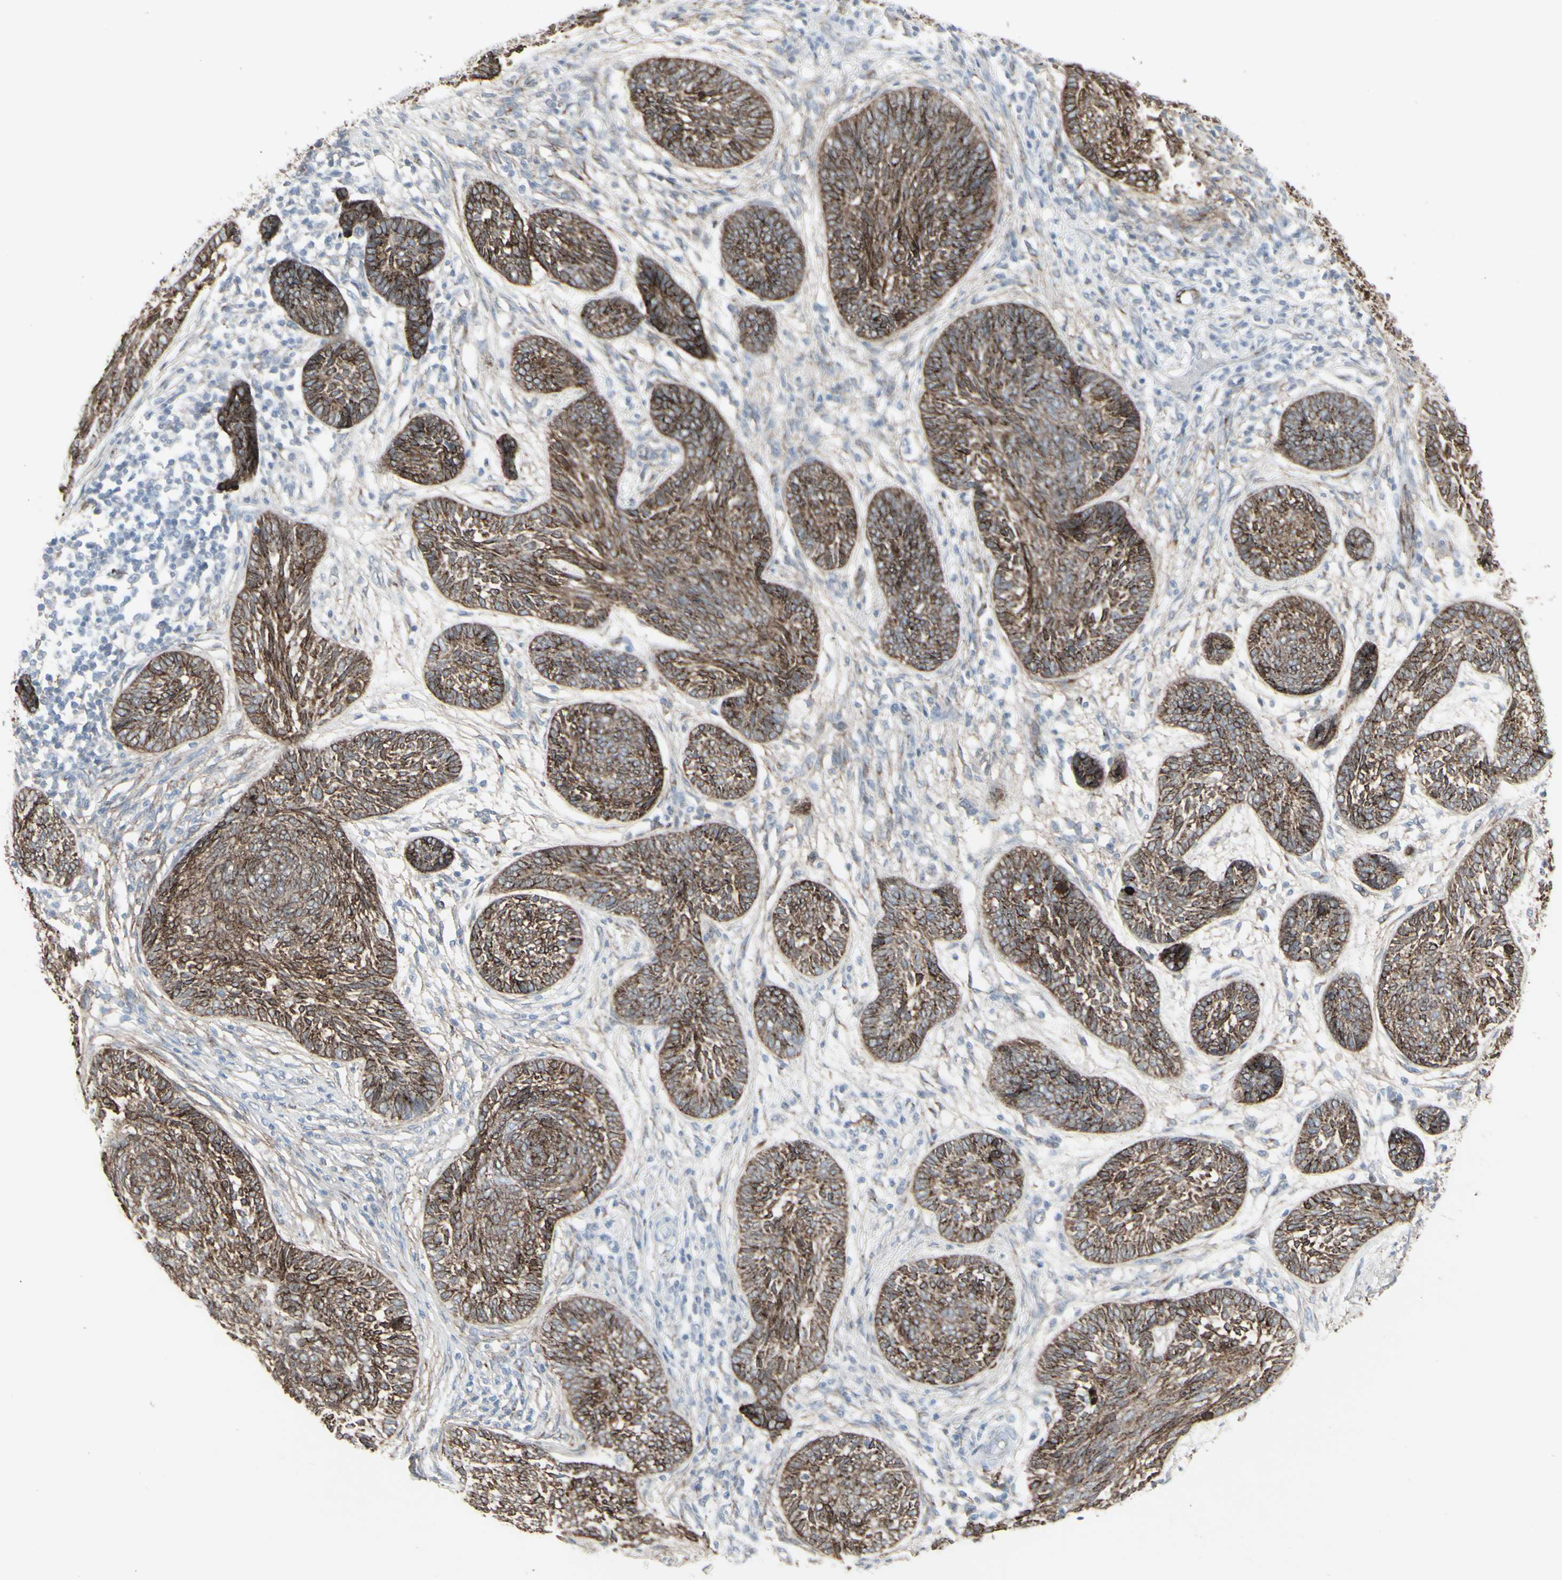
{"staining": {"intensity": "moderate", "quantity": ">75%", "location": "cytoplasmic/membranous"}, "tissue": "skin cancer", "cell_type": "Tumor cells", "image_type": "cancer", "snomed": [{"axis": "morphology", "description": "Papilloma, NOS"}, {"axis": "morphology", "description": "Basal cell carcinoma"}, {"axis": "topography", "description": "Skin"}], "caption": "IHC of skin cancer demonstrates medium levels of moderate cytoplasmic/membranous expression in about >75% of tumor cells.", "gene": "GJA1", "patient": {"sex": "male", "age": 87}}